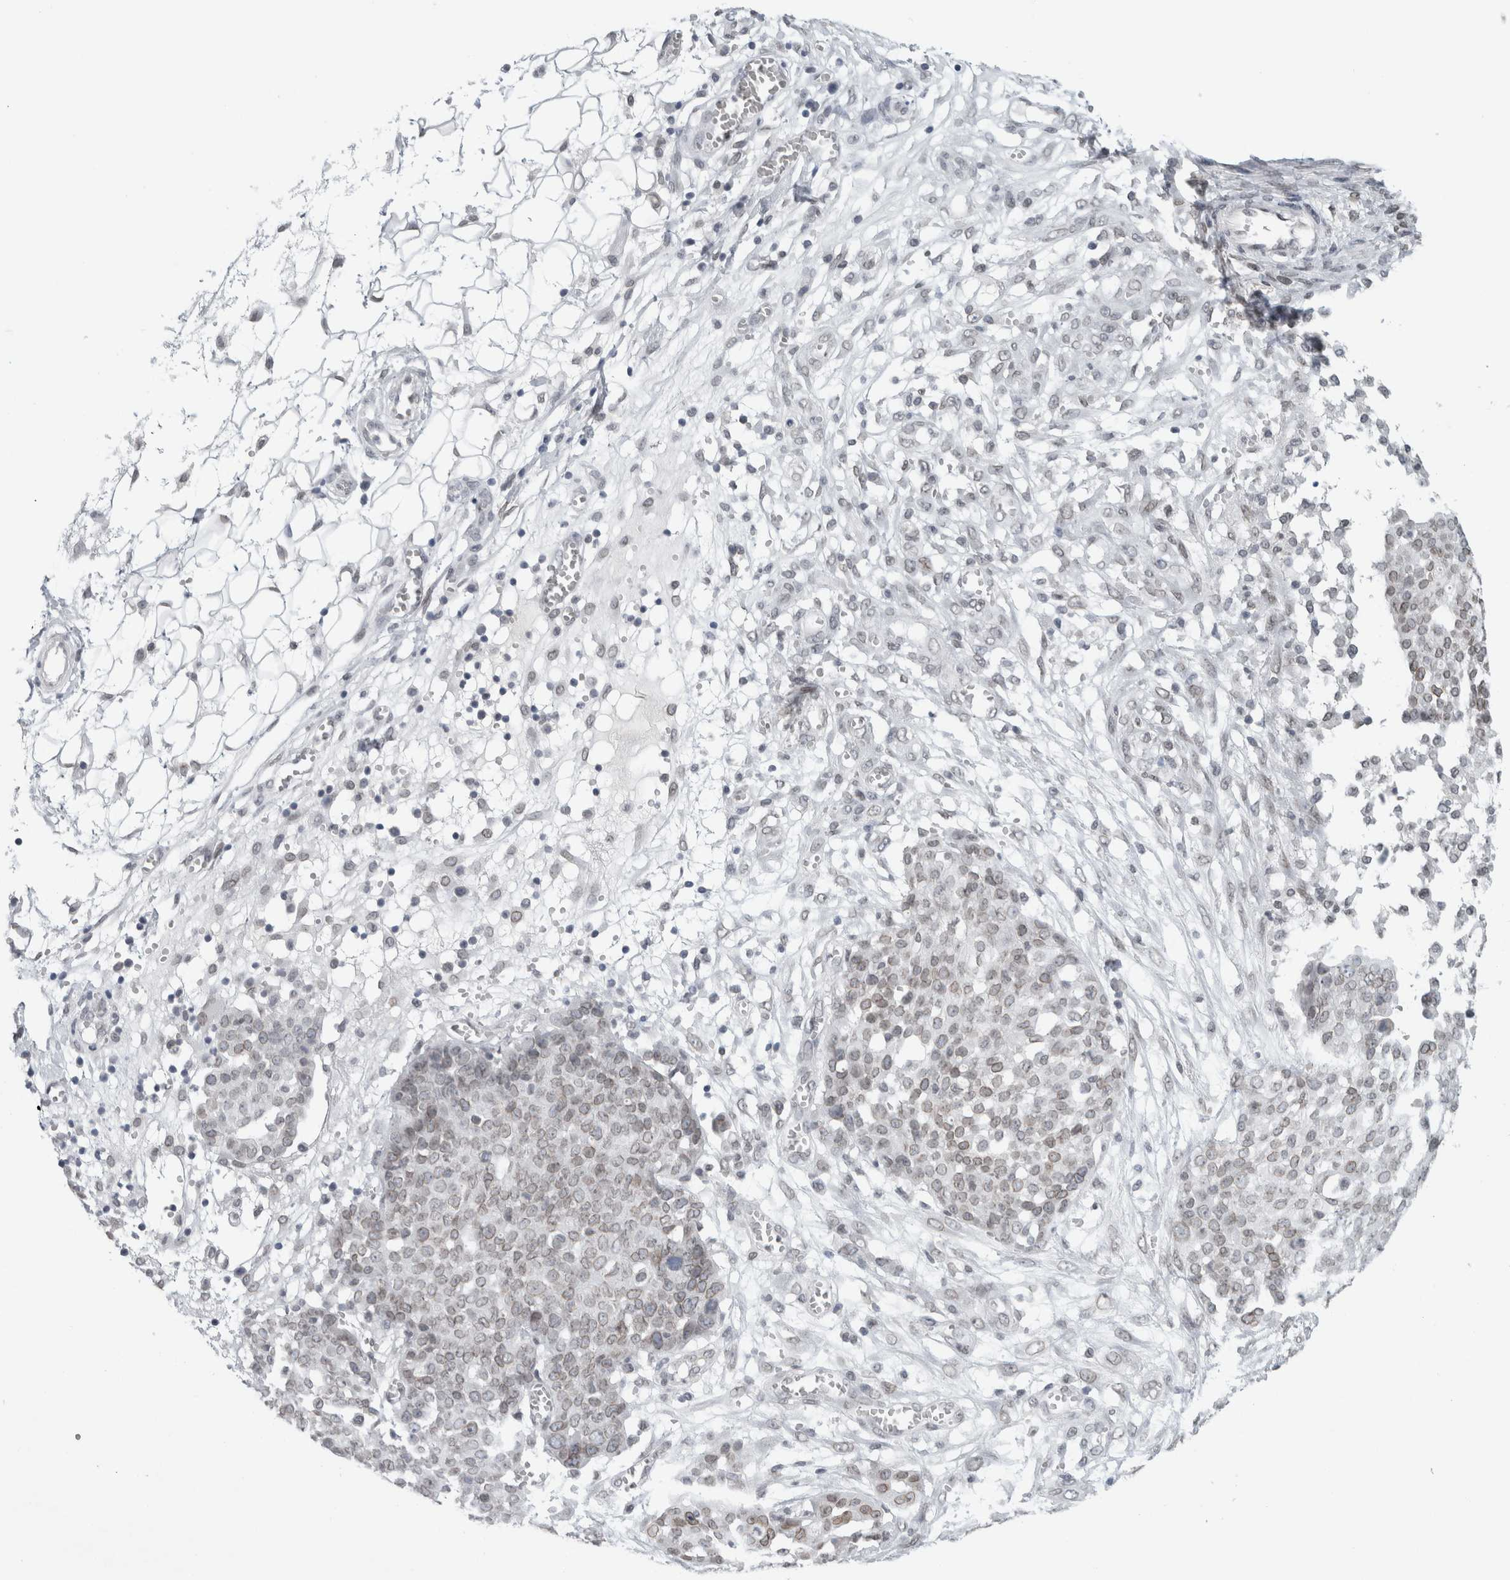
{"staining": {"intensity": "weak", "quantity": "25%-75%", "location": "cytoplasmic/membranous,nuclear"}, "tissue": "ovarian cancer", "cell_type": "Tumor cells", "image_type": "cancer", "snomed": [{"axis": "morphology", "description": "Cystadenocarcinoma, serous, NOS"}, {"axis": "topography", "description": "Soft tissue"}, {"axis": "topography", "description": "Ovary"}], "caption": "Brown immunohistochemical staining in human serous cystadenocarcinoma (ovarian) exhibits weak cytoplasmic/membranous and nuclear staining in about 25%-75% of tumor cells.", "gene": "ZNF770", "patient": {"sex": "female", "age": 57}}